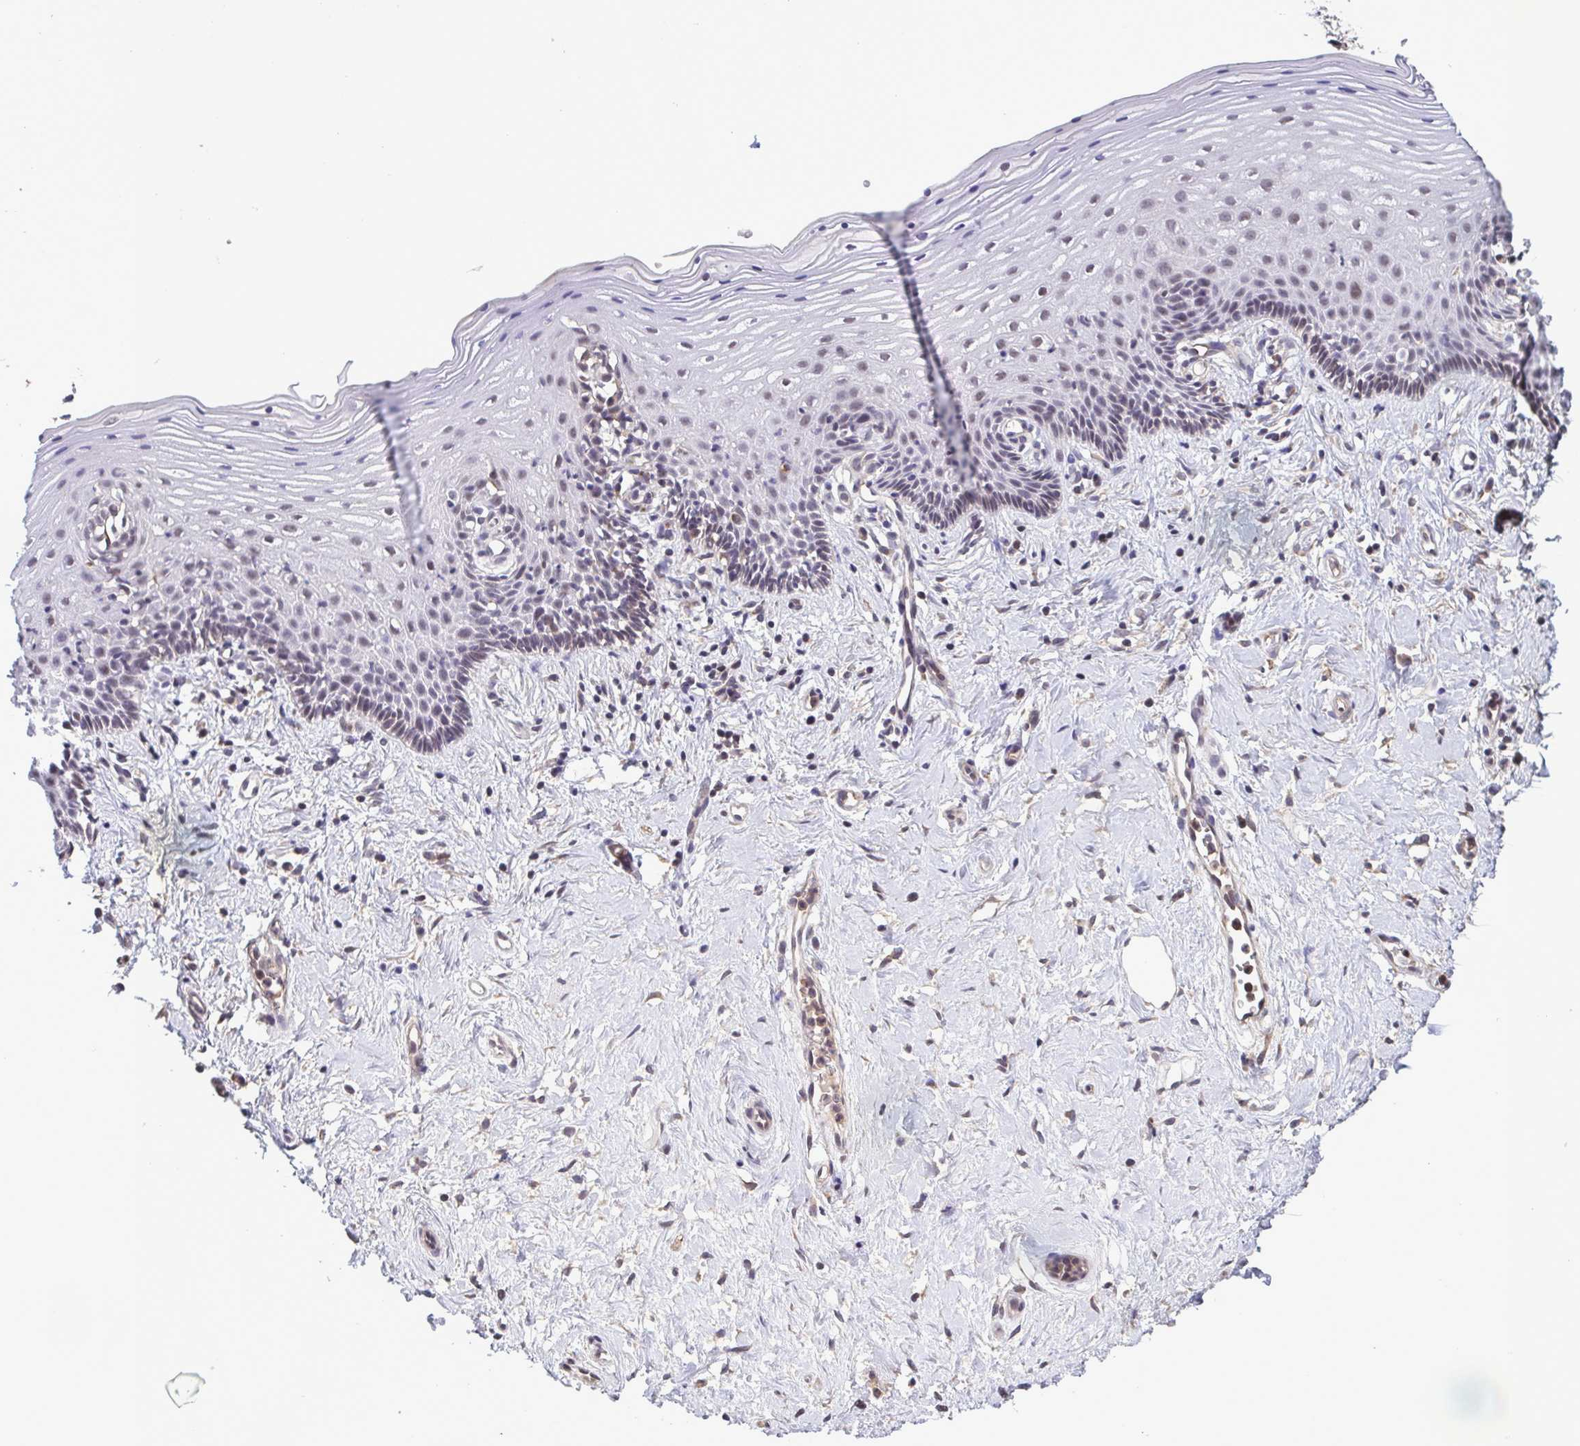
{"staining": {"intensity": "moderate", "quantity": "<25%", "location": "cytoplasmic/membranous"}, "tissue": "vagina", "cell_type": "Squamous epithelial cells", "image_type": "normal", "snomed": [{"axis": "morphology", "description": "Normal tissue, NOS"}, {"axis": "topography", "description": "Vagina"}], "caption": "Immunohistochemistry (IHC) micrograph of benign vagina: vagina stained using immunohistochemistry shows low levels of moderate protein expression localized specifically in the cytoplasmic/membranous of squamous epithelial cells, appearing as a cytoplasmic/membranous brown color.", "gene": "ZNF200", "patient": {"sex": "female", "age": 42}}